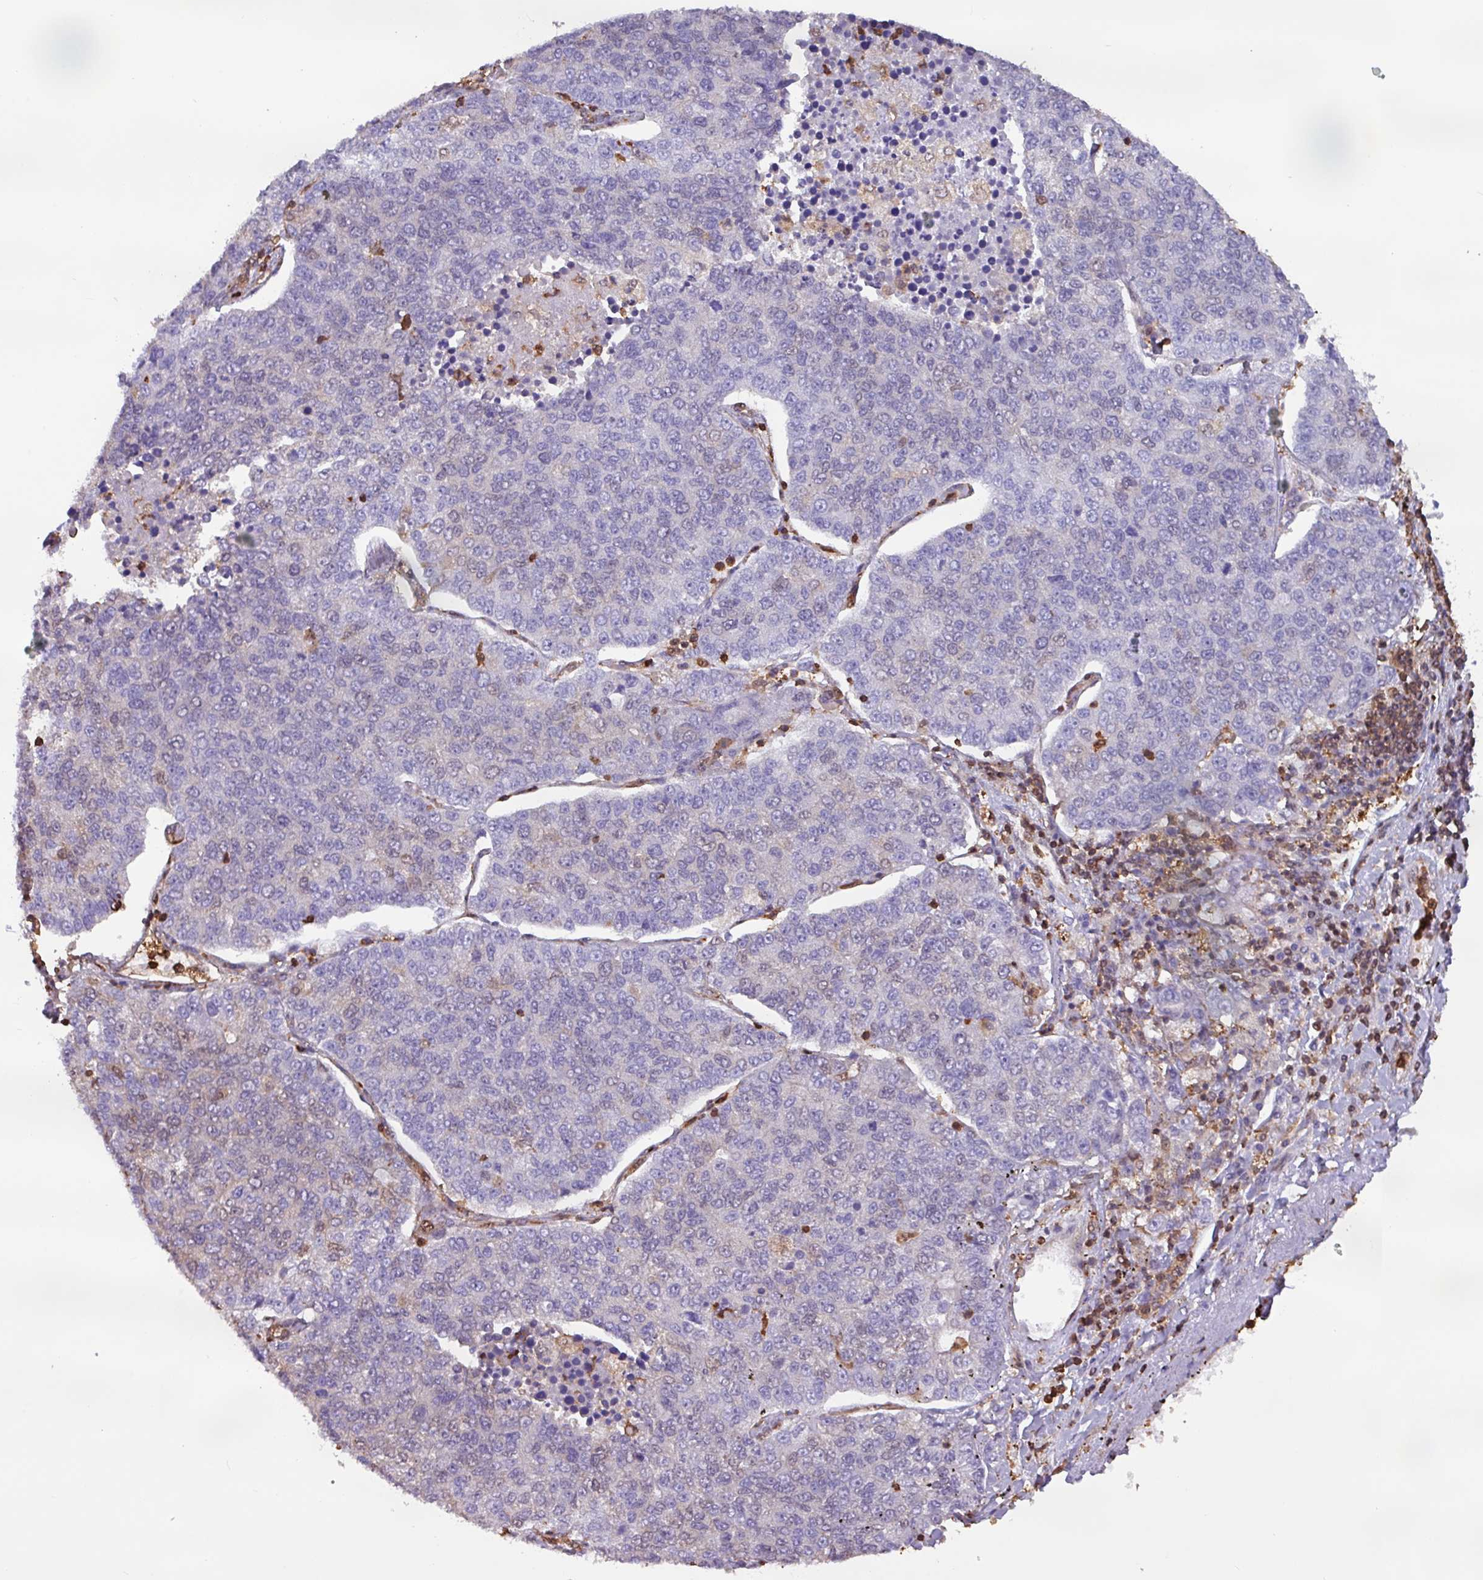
{"staining": {"intensity": "negative", "quantity": "none", "location": "none"}, "tissue": "lung cancer", "cell_type": "Tumor cells", "image_type": "cancer", "snomed": [{"axis": "morphology", "description": "Adenocarcinoma, NOS"}, {"axis": "topography", "description": "Lung"}], "caption": "Tumor cells show no significant protein staining in lung cancer (adenocarcinoma).", "gene": "ARHGDIB", "patient": {"sex": "male", "age": 49}}